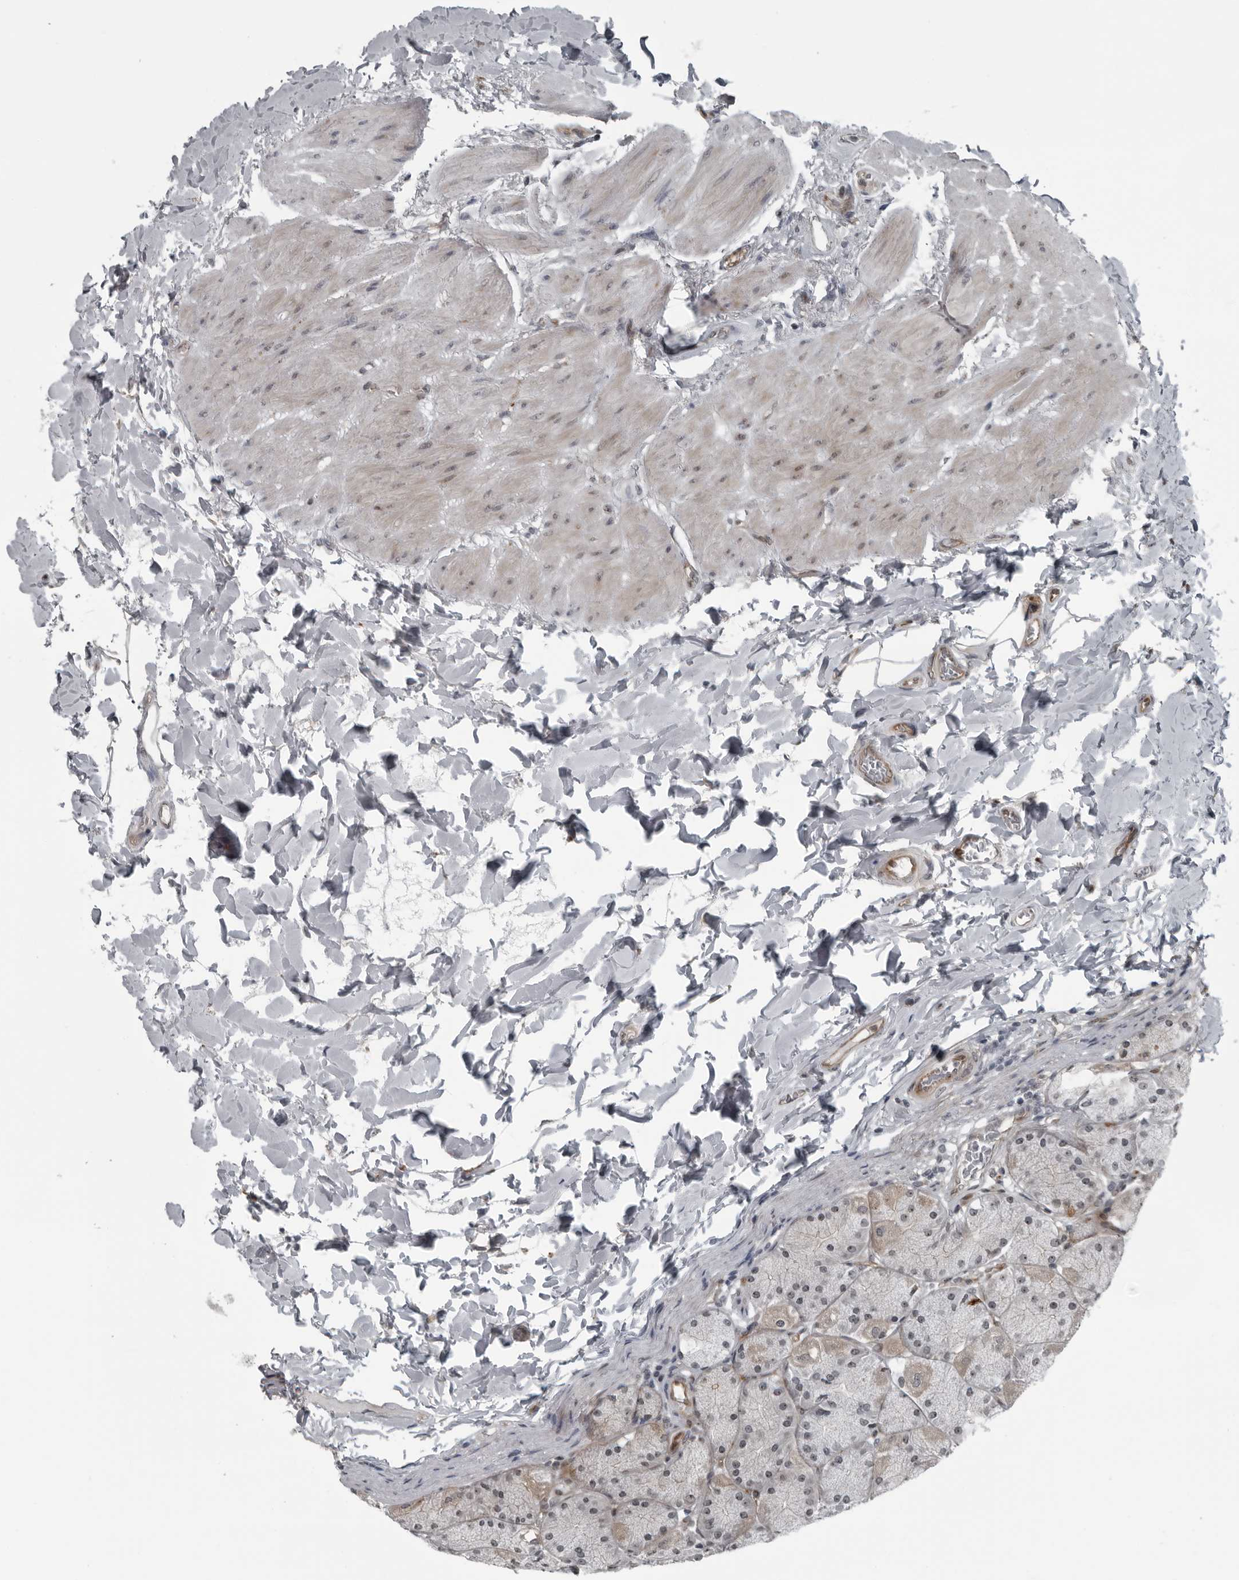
{"staining": {"intensity": "strong", "quantity": ">75%", "location": "cytoplasmic/membranous"}, "tissue": "stomach", "cell_type": "Glandular cells", "image_type": "normal", "snomed": [{"axis": "morphology", "description": "Normal tissue, NOS"}, {"axis": "topography", "description": "Stomach, upper"}], "caption": "Glandular cells reveal high levels of strong cytoplasmic/membranous expression in about >75% of cells in unremarkable stomach.", "gene": "FAM102B", "patient": {"sex": "female", "age": 56}}